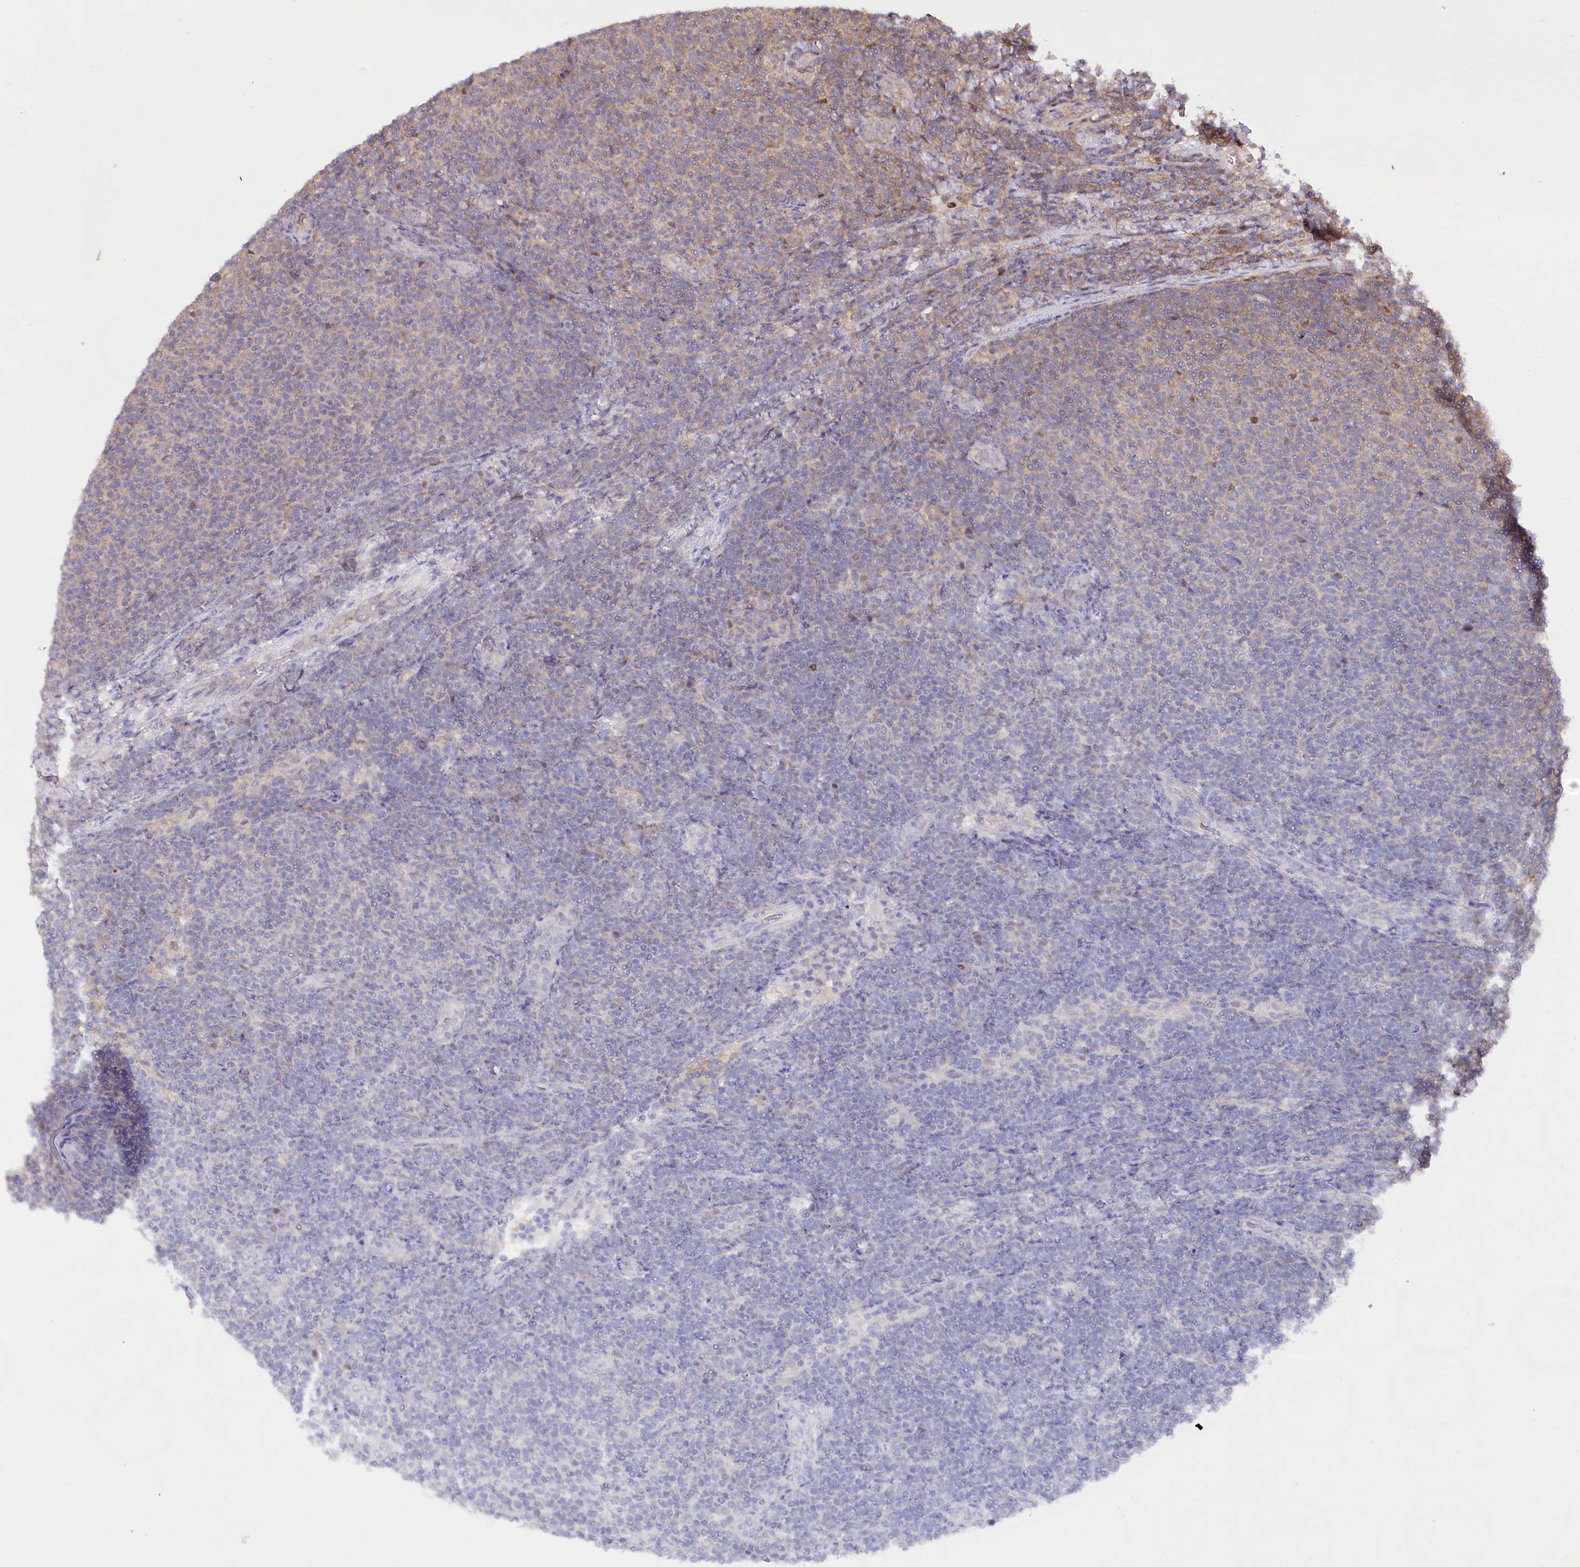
{"staining": {"intensity": "weak", "quantity": "<25%", "location": "cytoplasmic/membranous"}, "tissue": "lymphoma", "cell_type": "Tumor cells", "image_type": "cancer", "snomed": [{"axis": "morphology", "description": "Malignant lymphoma, non-Hodgkin's type, Low grade"}, {"axis": "topography", "description": "Lymph node"}], "caption": "High power microscopy image of an IHC image of lymphoma, revealing no significant staining in tumor cells. (DAB immunohistochemistry with hematoxylin counter stain).", "gene": "PSMA1", "patient": {"sex": "male", "age": 66}}